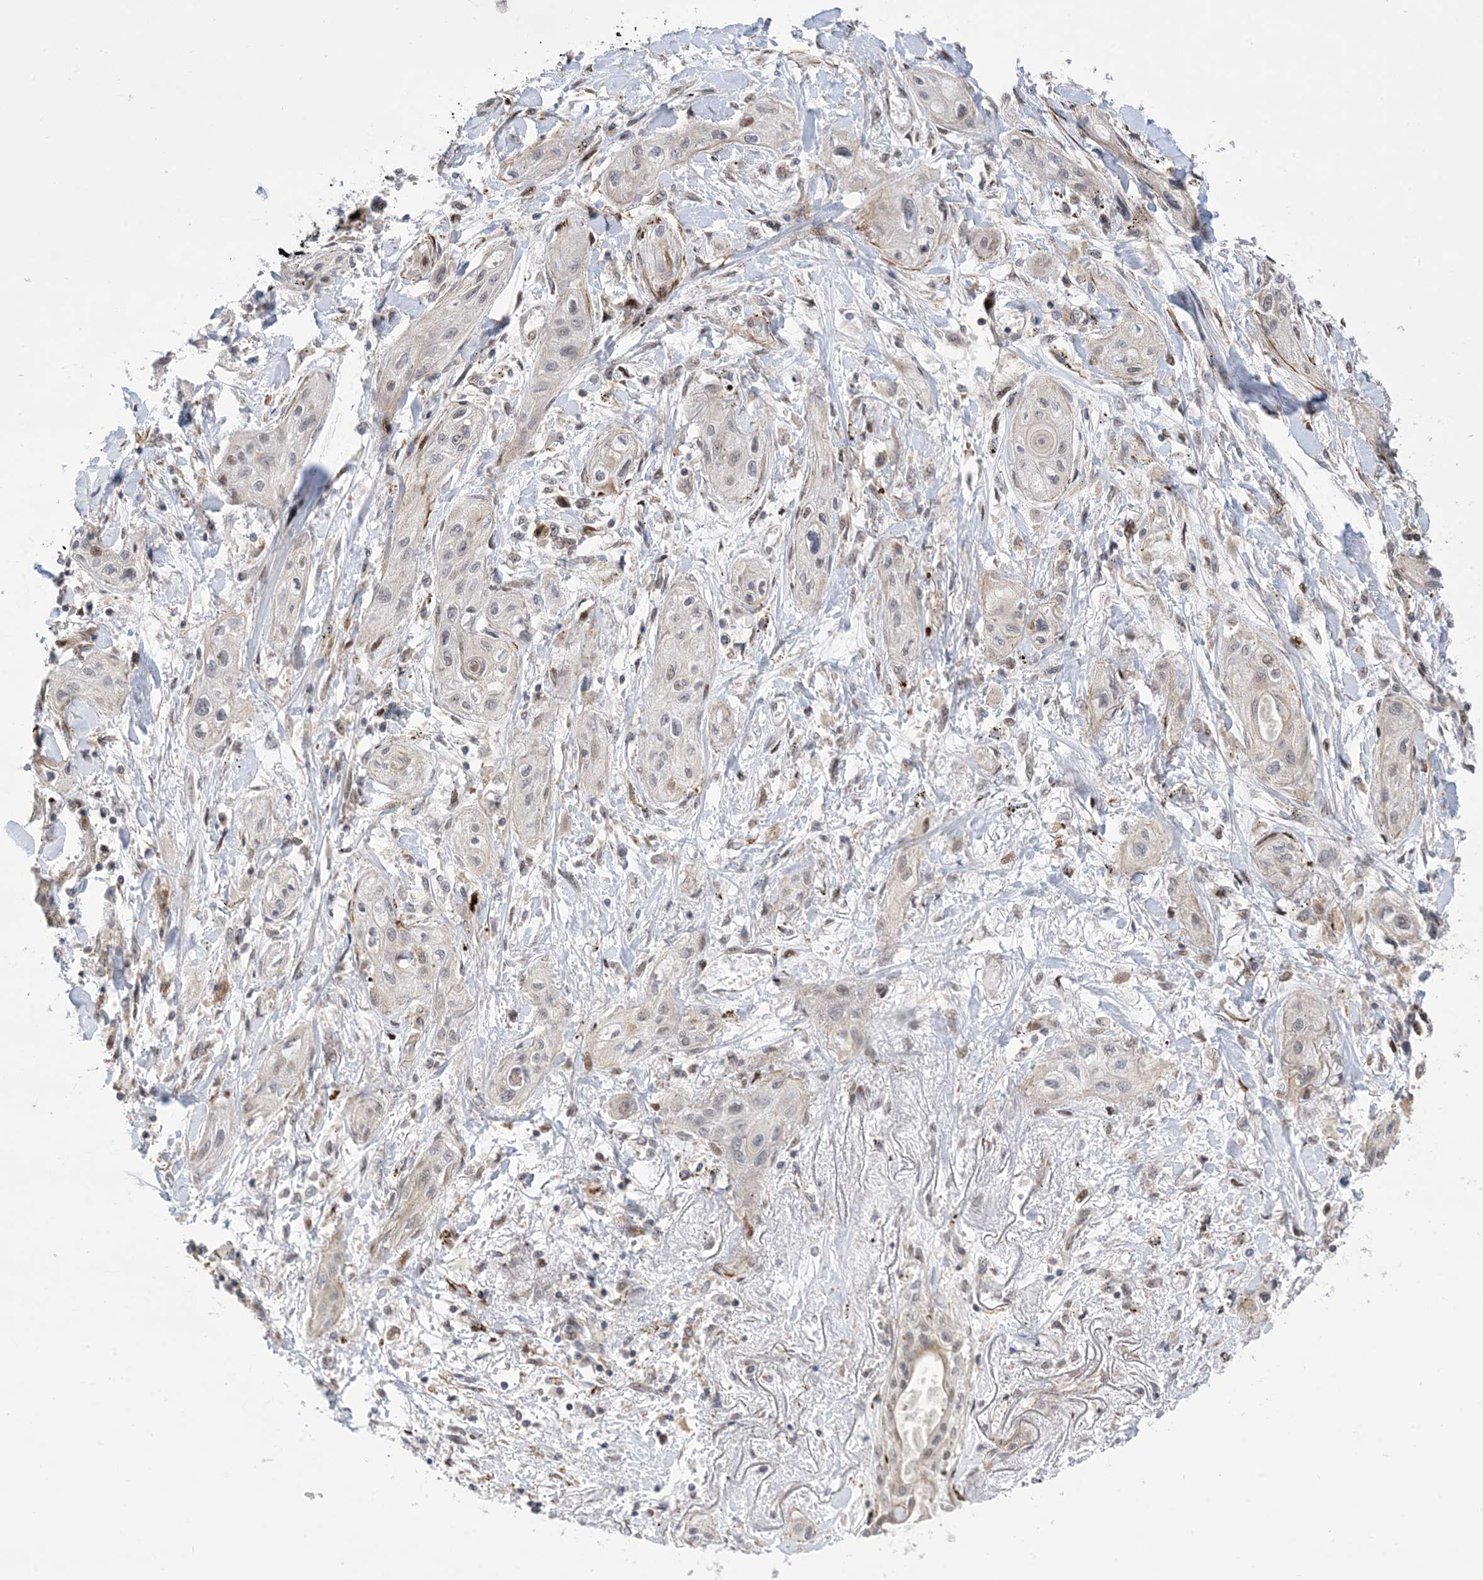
{"staining": {"intensity": "weak", "quantity": "<25%", "location": "nuclear"}, "tissue": "lung cancer", "cell_type": "Tumor cells", "image_type": "cancer", "snomed": [{"axis": "morphology", "description": "Squamous cell carcinoma, NOS"}, {"axis": "topography", "description": "Lung"}], "caption": "Tumor cells are negative for brown protein staining in lung squamous cell carcinoma.", "gene": "ZNF8", "patient": {"sex": "female", "age": 47}}